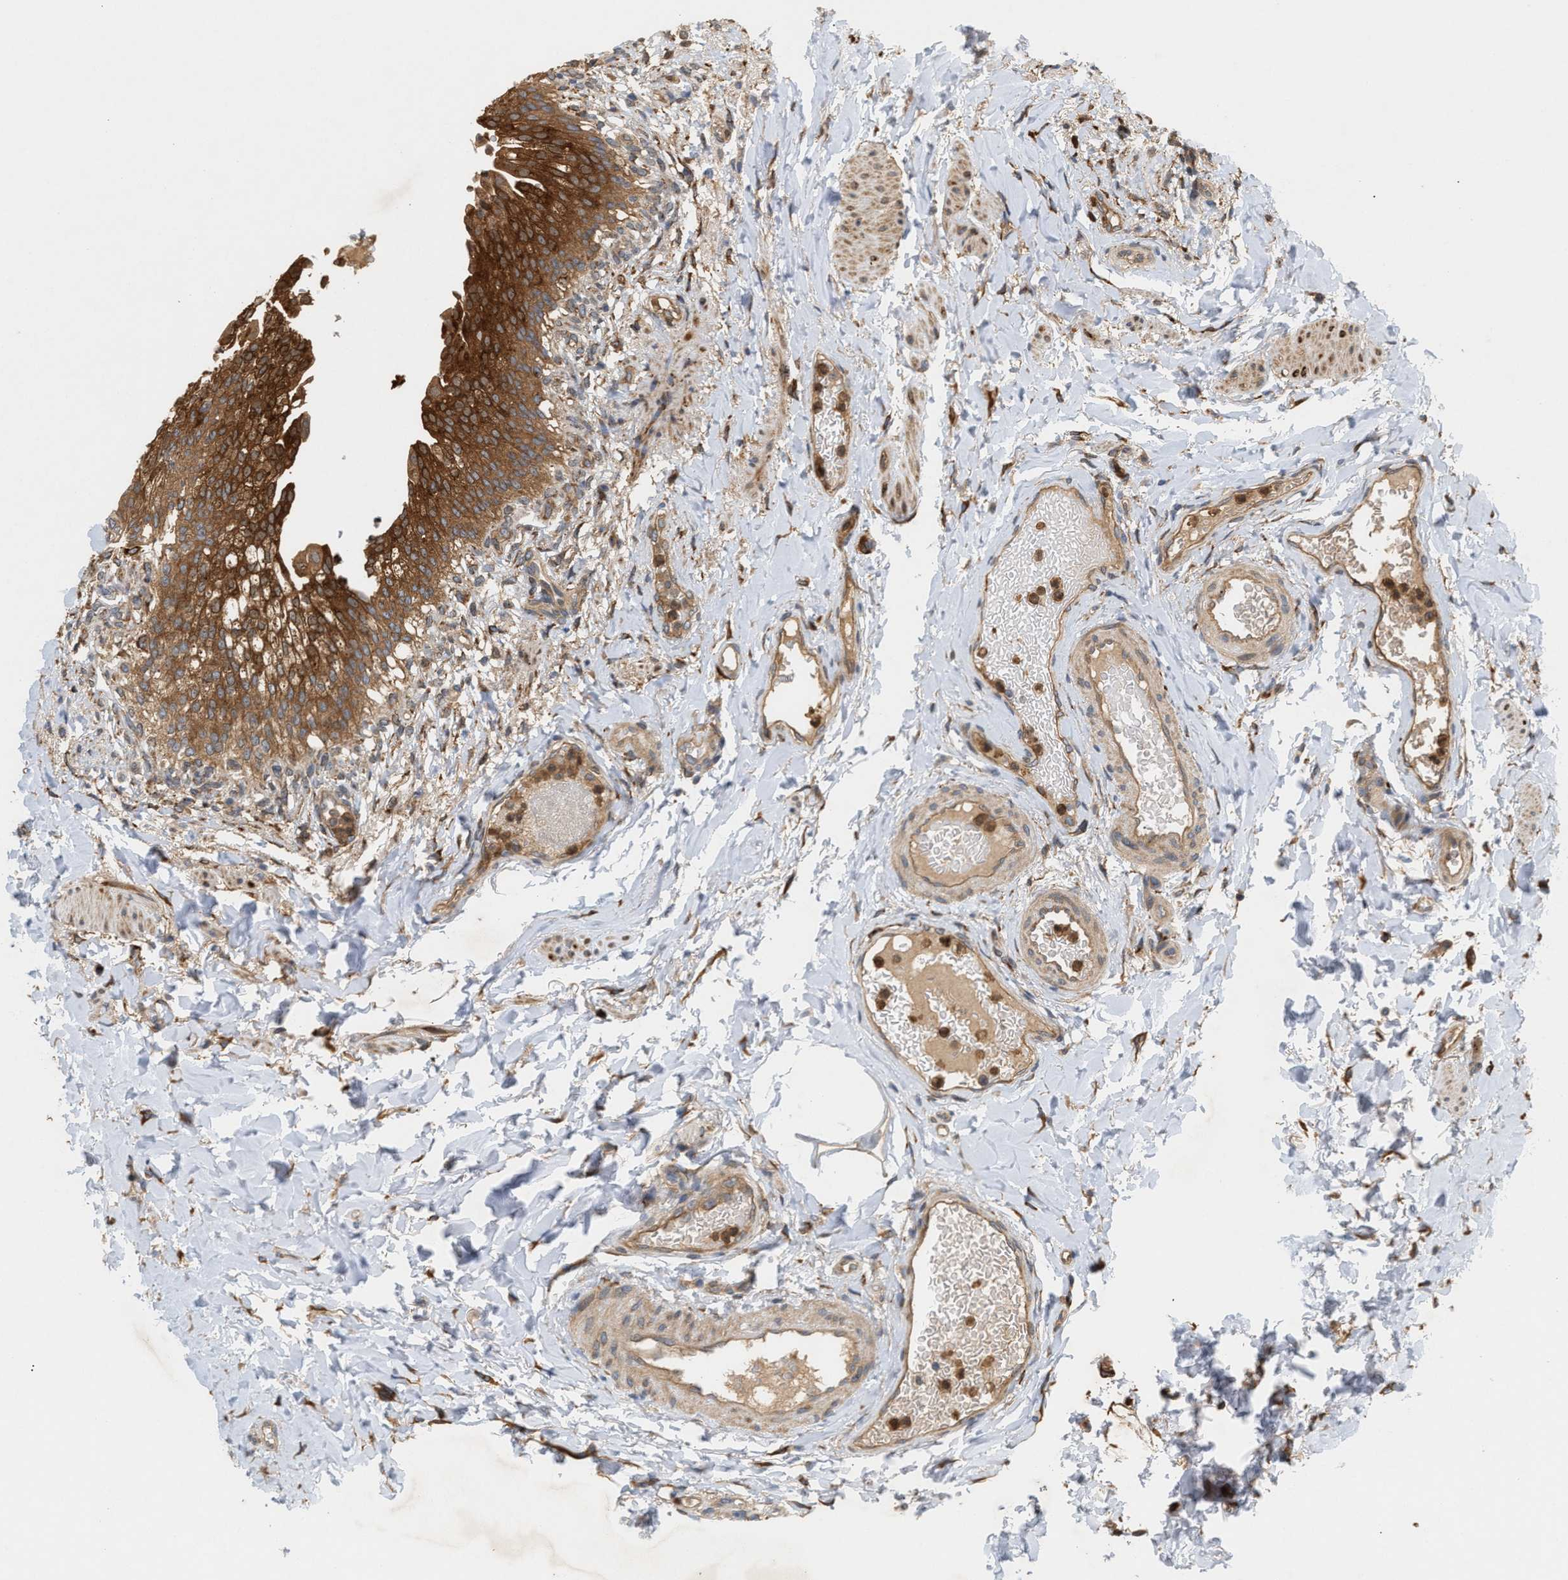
{"staining": {"intensity": "strong", "quantity": ">75%", "location": "cytoplasmic/membranous"}, "tissue": "urinary bladder", "cell_type": "Urothelial cells", "image_type": "normal", "snomed": [{"axis": "morphology", "description": "Normal tissue, NOS"}, {"axis": "topography", "description": "Urinary bladder"}], "caption": "An IHC image of benign tissue is shown. Protein staining in brown highlights strong cytoplasmic/membranous positivity in urinary bladder within urothelial cells.", "gene": "PLCD1", "patient": {"sex": "female", "age": 60}}